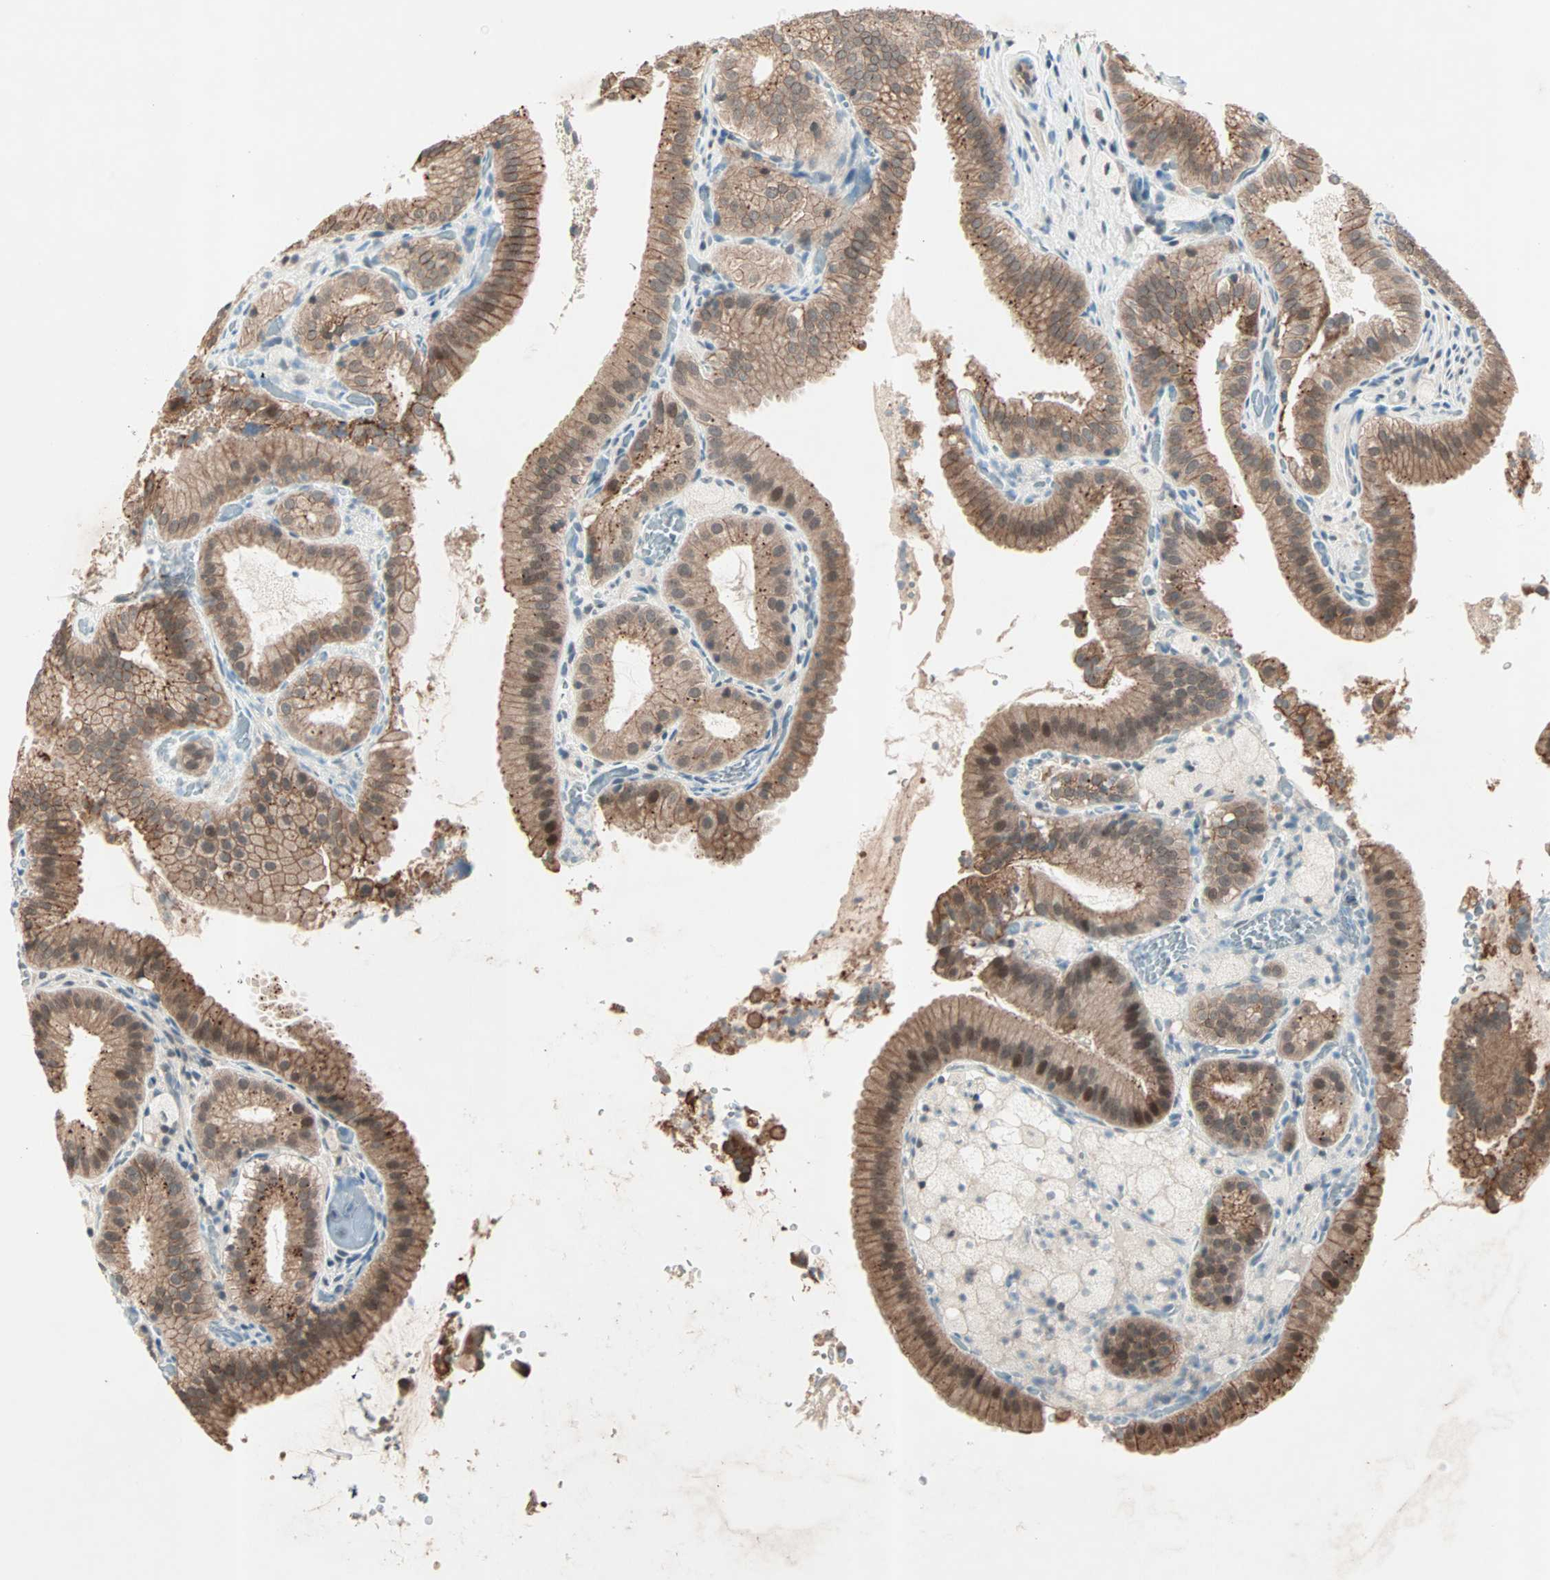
{"staining": {"intensity": "moderate", "quantity": ">75%", "location": "cytoplasmic/membranous,nuclear"}, "tissue": "gallbladder", "cell_type": "Glandular cells", "image_type": "normal", "snomed": [{"axis": "morphology", "description": "Normal tissue, NOS"}, {"axis": "topography", "description": "Gallbladder"}], "caption": "A brown stain highlights moderate cytoplasmic/membranous,nuclear positivity of a protein in glandular cells of normal human gallbladder. (IHC, brightfield microscopy, high magnification).", "gene": "PGBD1", "patient": {"sex": "male", "age": 54}}